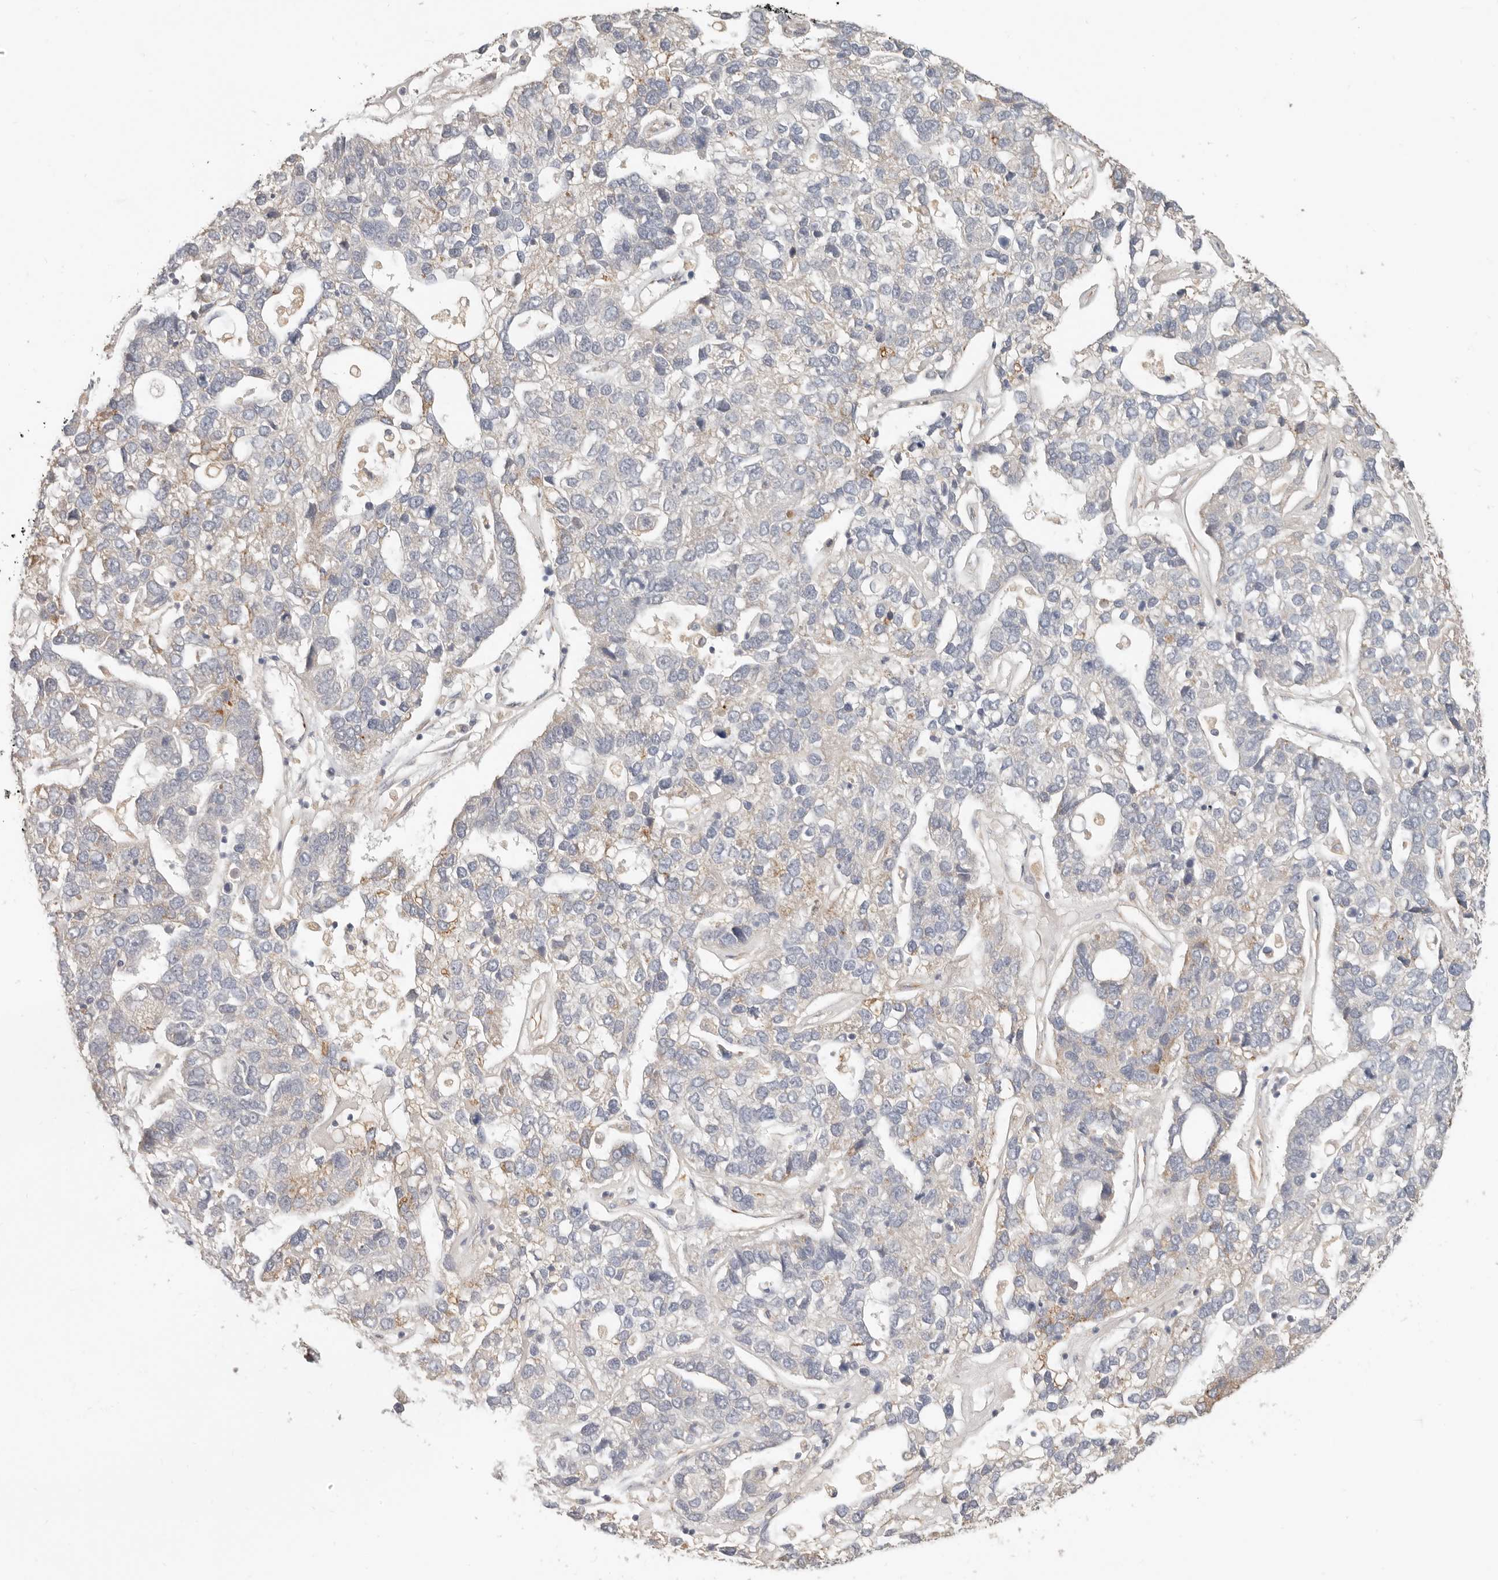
{"staining": {"intensity": "negative", "quantity": "none", "location": "none"}, "tissue": "pancreatic cancer", "cell_type": "Tumor cells", "image_type": "cancer", "snomed": [{"axis": "morphology", "description": "Adenocarcinoma, NOS"}, {"axis": "topography", "description": "Pancreas"}], "caption": "A high-resolution image shows IHC staining of pancreatic cancer (adenocarcinoma), which displays no significant positivity in tumor cells.", "gene": "SPRING1", "patient": {"sex": "female", "age": 61}}